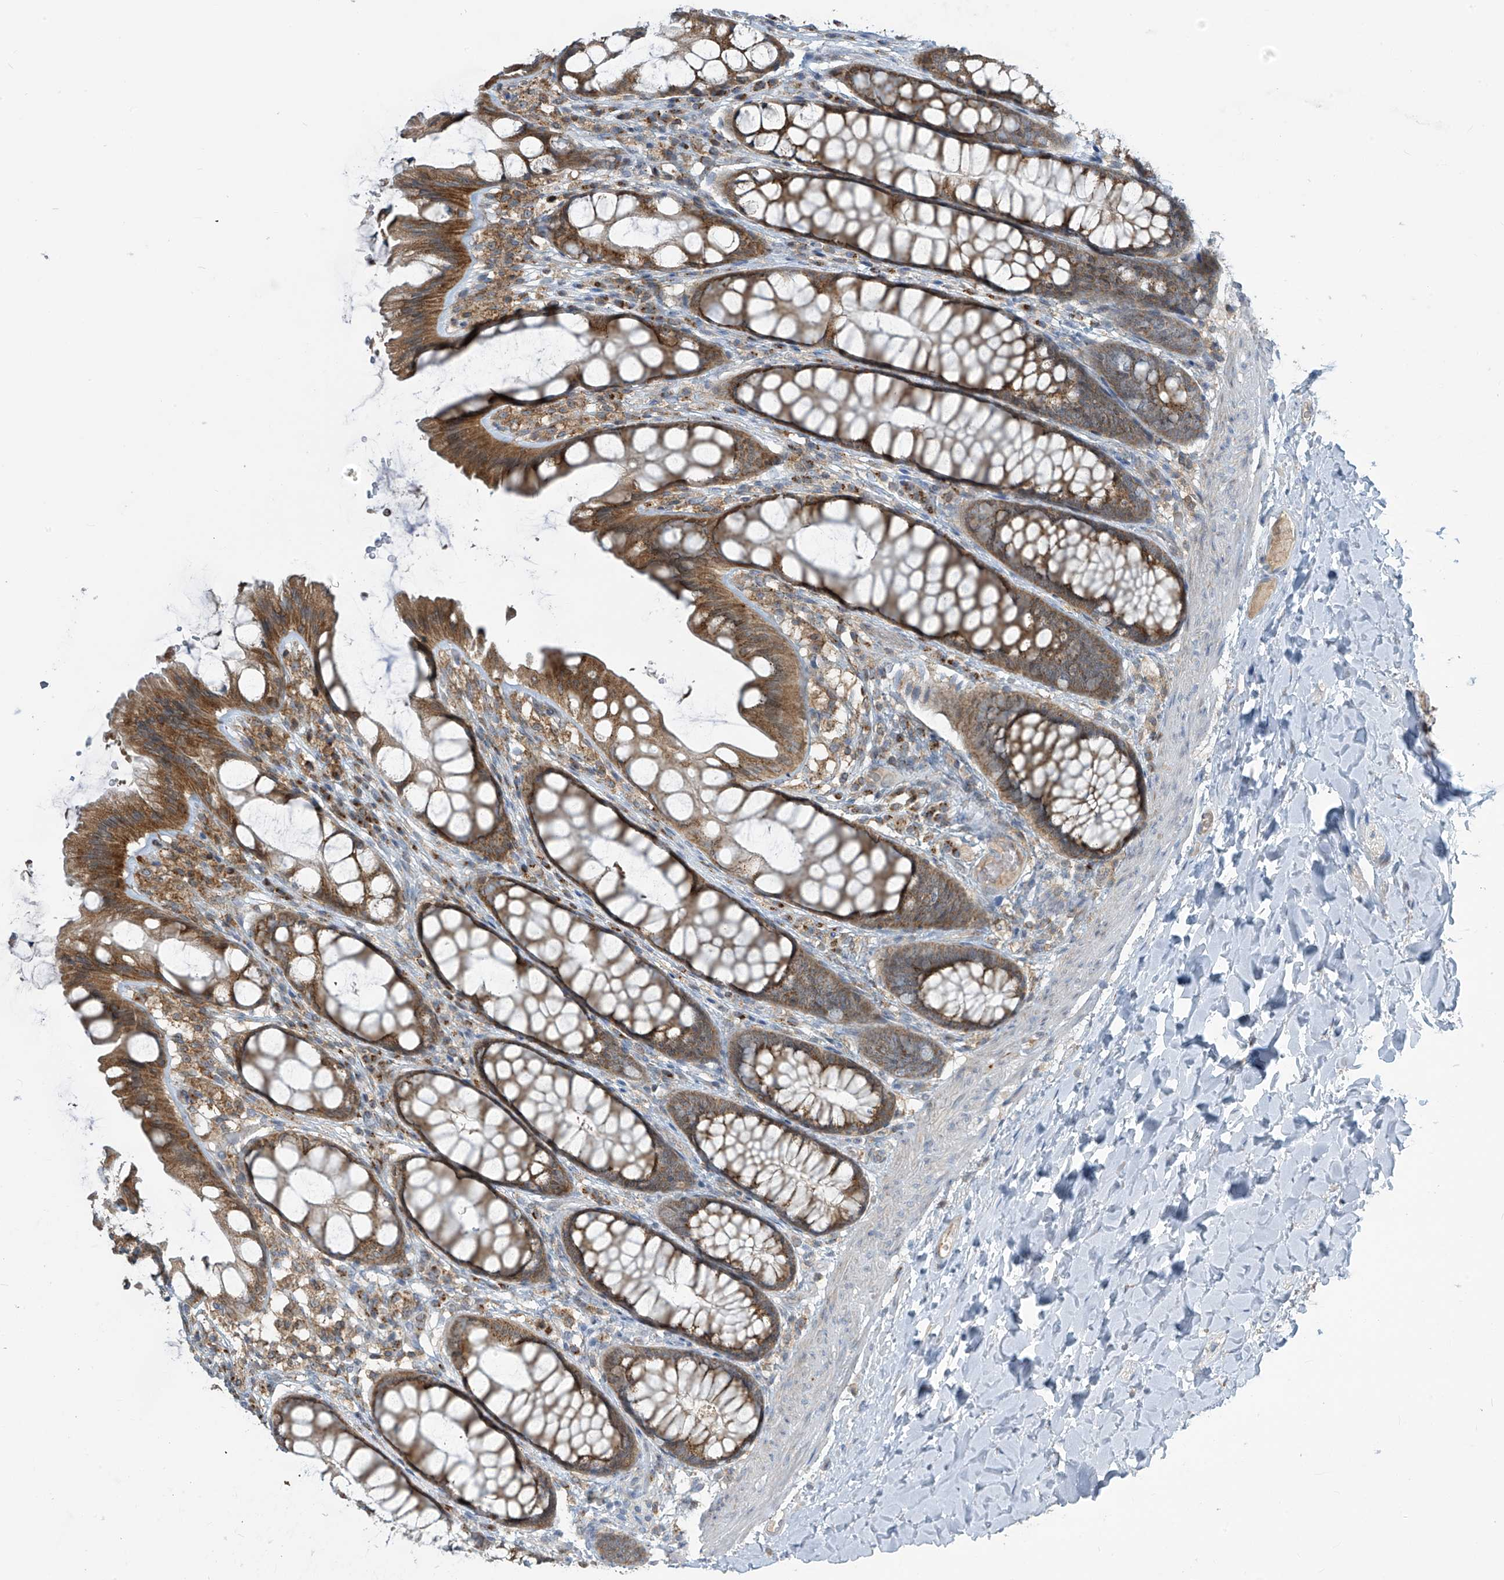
{"staining": {"intensity": "weak", "quantity": ">75%", "location": "cytoplasmic/membranous"}, "tissue": "colon", "cell_type": "Endothelial cells", "image_type": "normal", "snomed": [{"axis": "morphology", "description": "Normal tissue, NOS"}, {"axis": "topography", "description": "Colon"}], "caption": "Immunohistochemistry (IHC) (DAB) staining of benign colon reveals weak cytoplasmic/membranous protein positivity in about >75% of endothelial cells. The staining is performed using DAB (3,3'-diaminobenzidine) brown chromogen to label protein expression. The nuclei are counter-stained blue using hematoxylin.", "gene": "PARVG", "patient": {"sex": "male", "age": 47}}